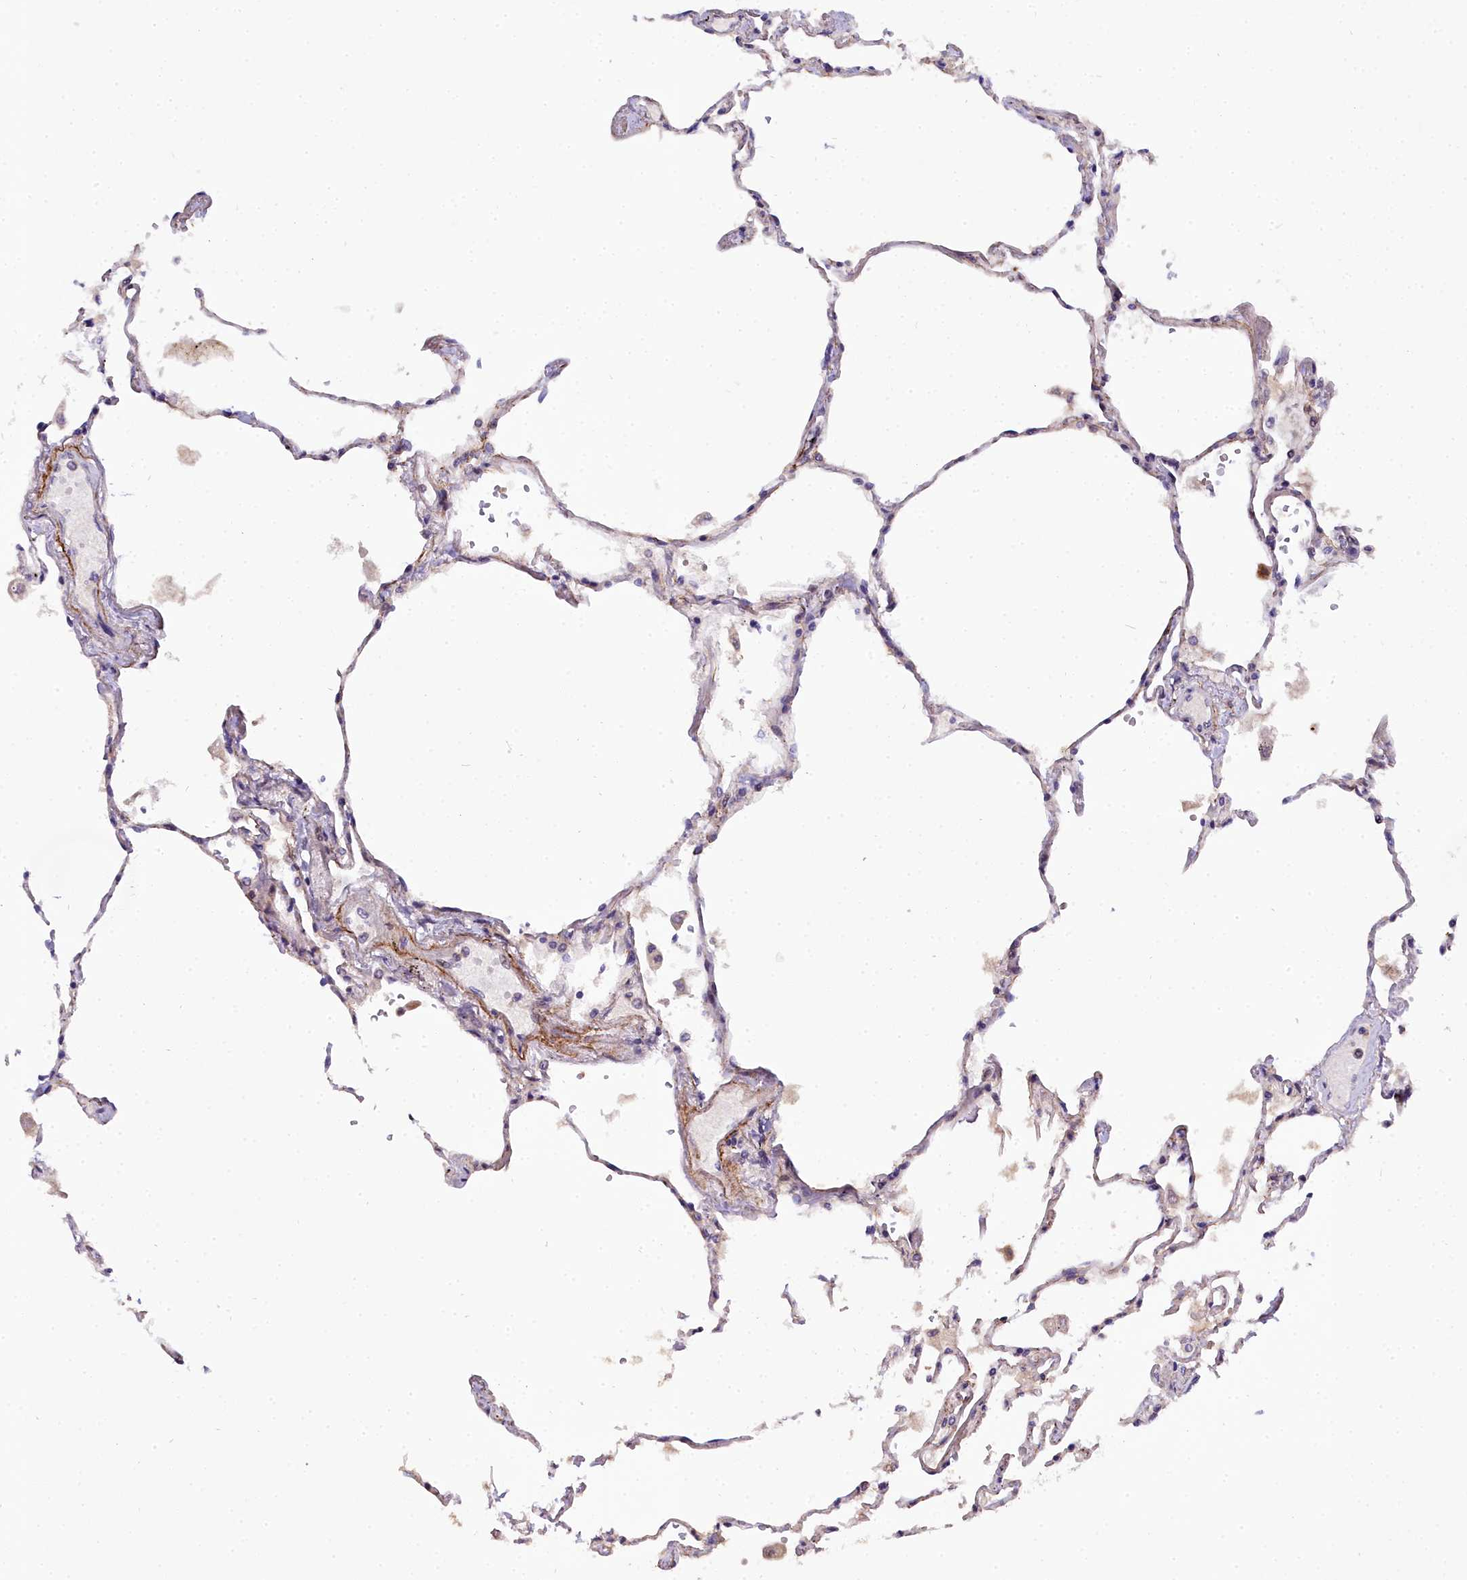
{"staining": {"intensity": "strong", "quantity": "25%-75%", "location": "cytoplasmic/membranous"}, "tissue": "lung", "cell_type": "Alveolar cells", "image_type": "normal", "snomed": [{"axis": "morphology", "description": "Normal tissue, NOS"}, {"axis": "topography", "description": "Lung"}], "caption": "IHC of normal lung displays high levels of strong cytoplasmic/membranous positivity in about 25%-75% of alveolar cells.", "gene": "MRPS11", "patient": {"sex": "female", "age": 67}}